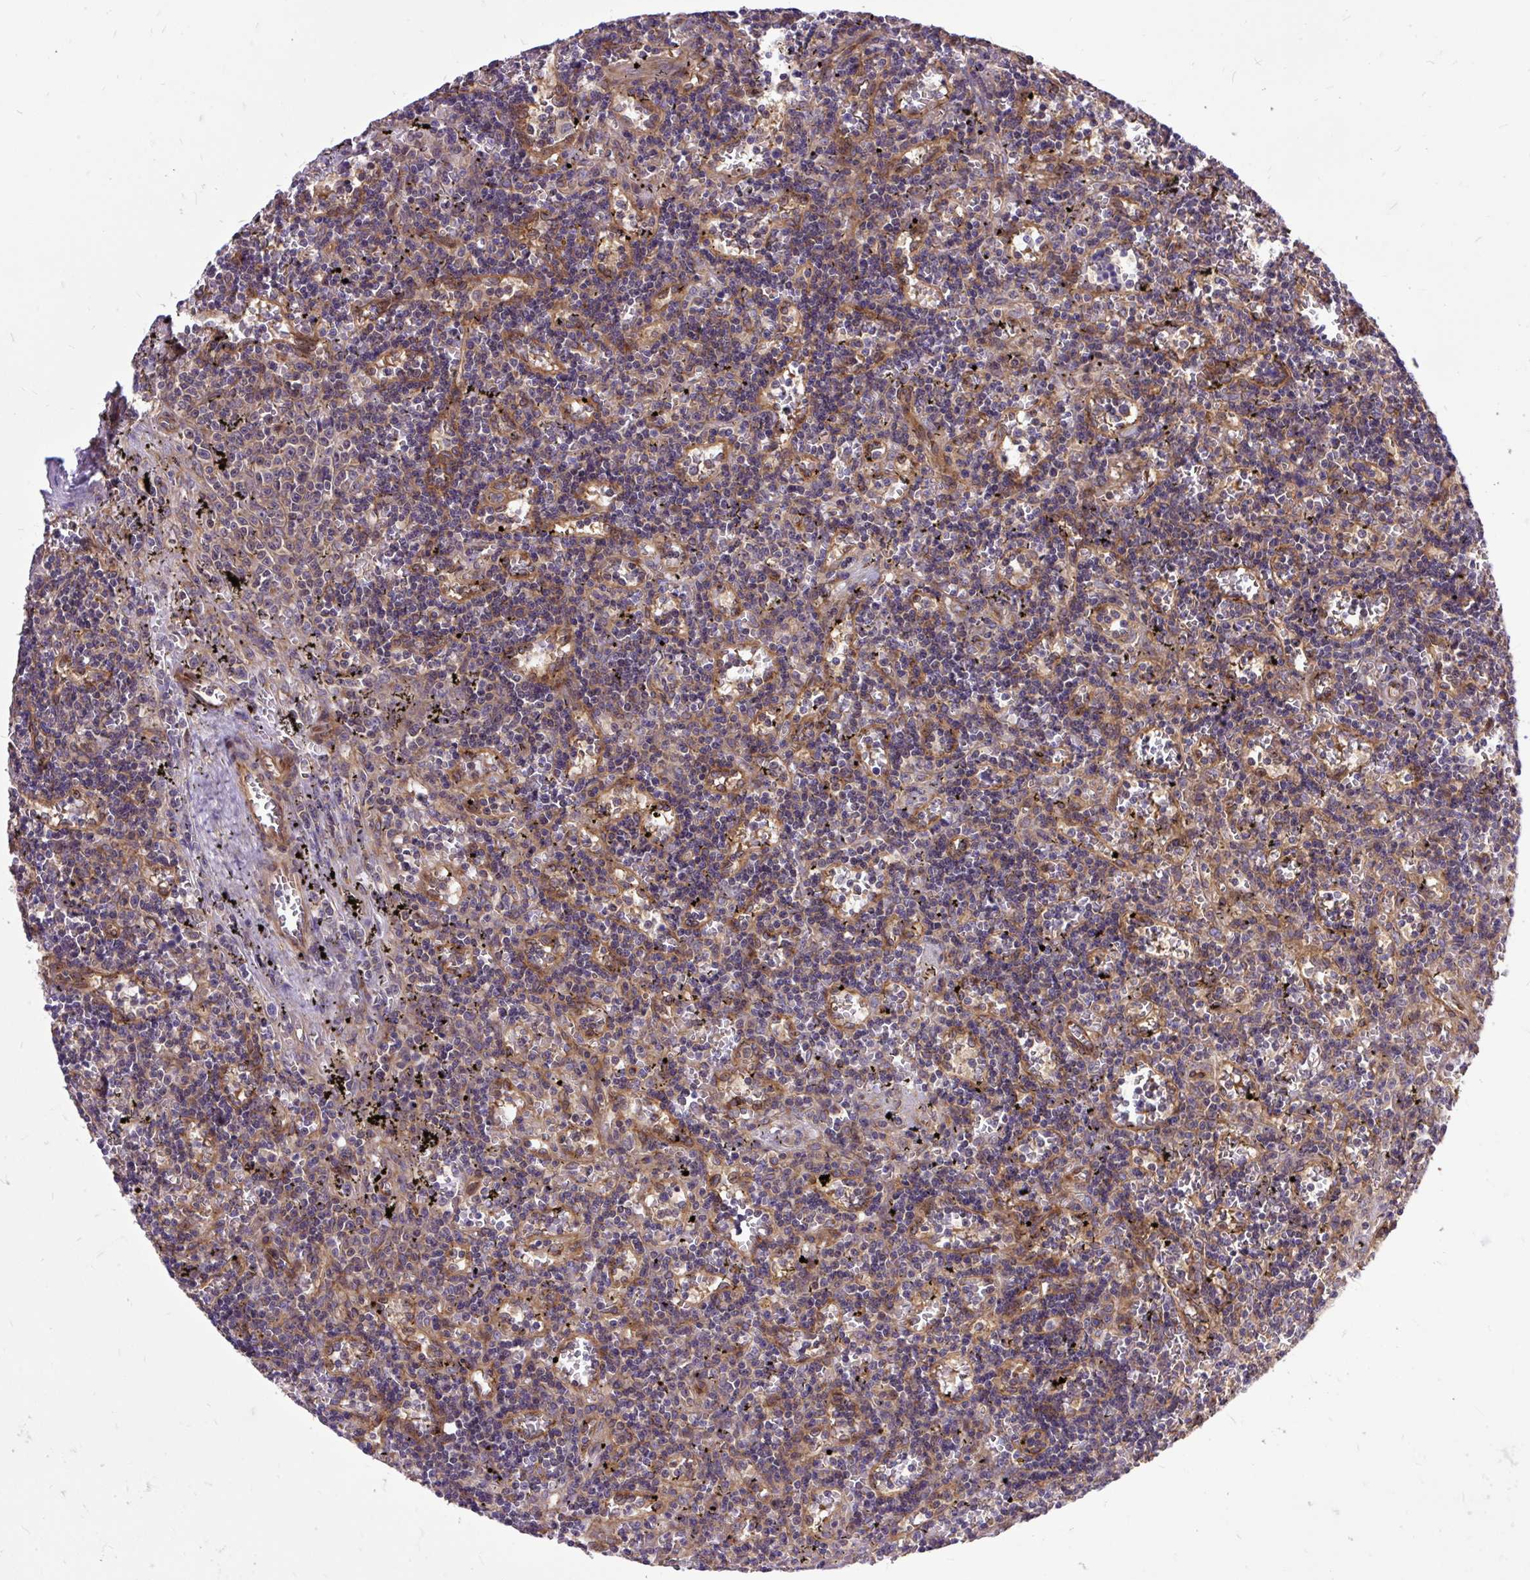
{"staining": {"intensity": "negative", "quantity": "none", "location": "none"}, "tissue": "lymphoma", "cell_type": "Tumor cells", "image_type": "cancer", "snomed": [{"axis": "morphology", "description": "Malignant lymphoma, non-Hodgkin's type, Low grade"}, {"axis": "topography", "description": "Spleen"}], "caption": "Immunohistochemistry of lymphoma exhibits no staining in tumor cells.", "gene": "TRIM17", "patient": {"sex": "male", "age": 60}}